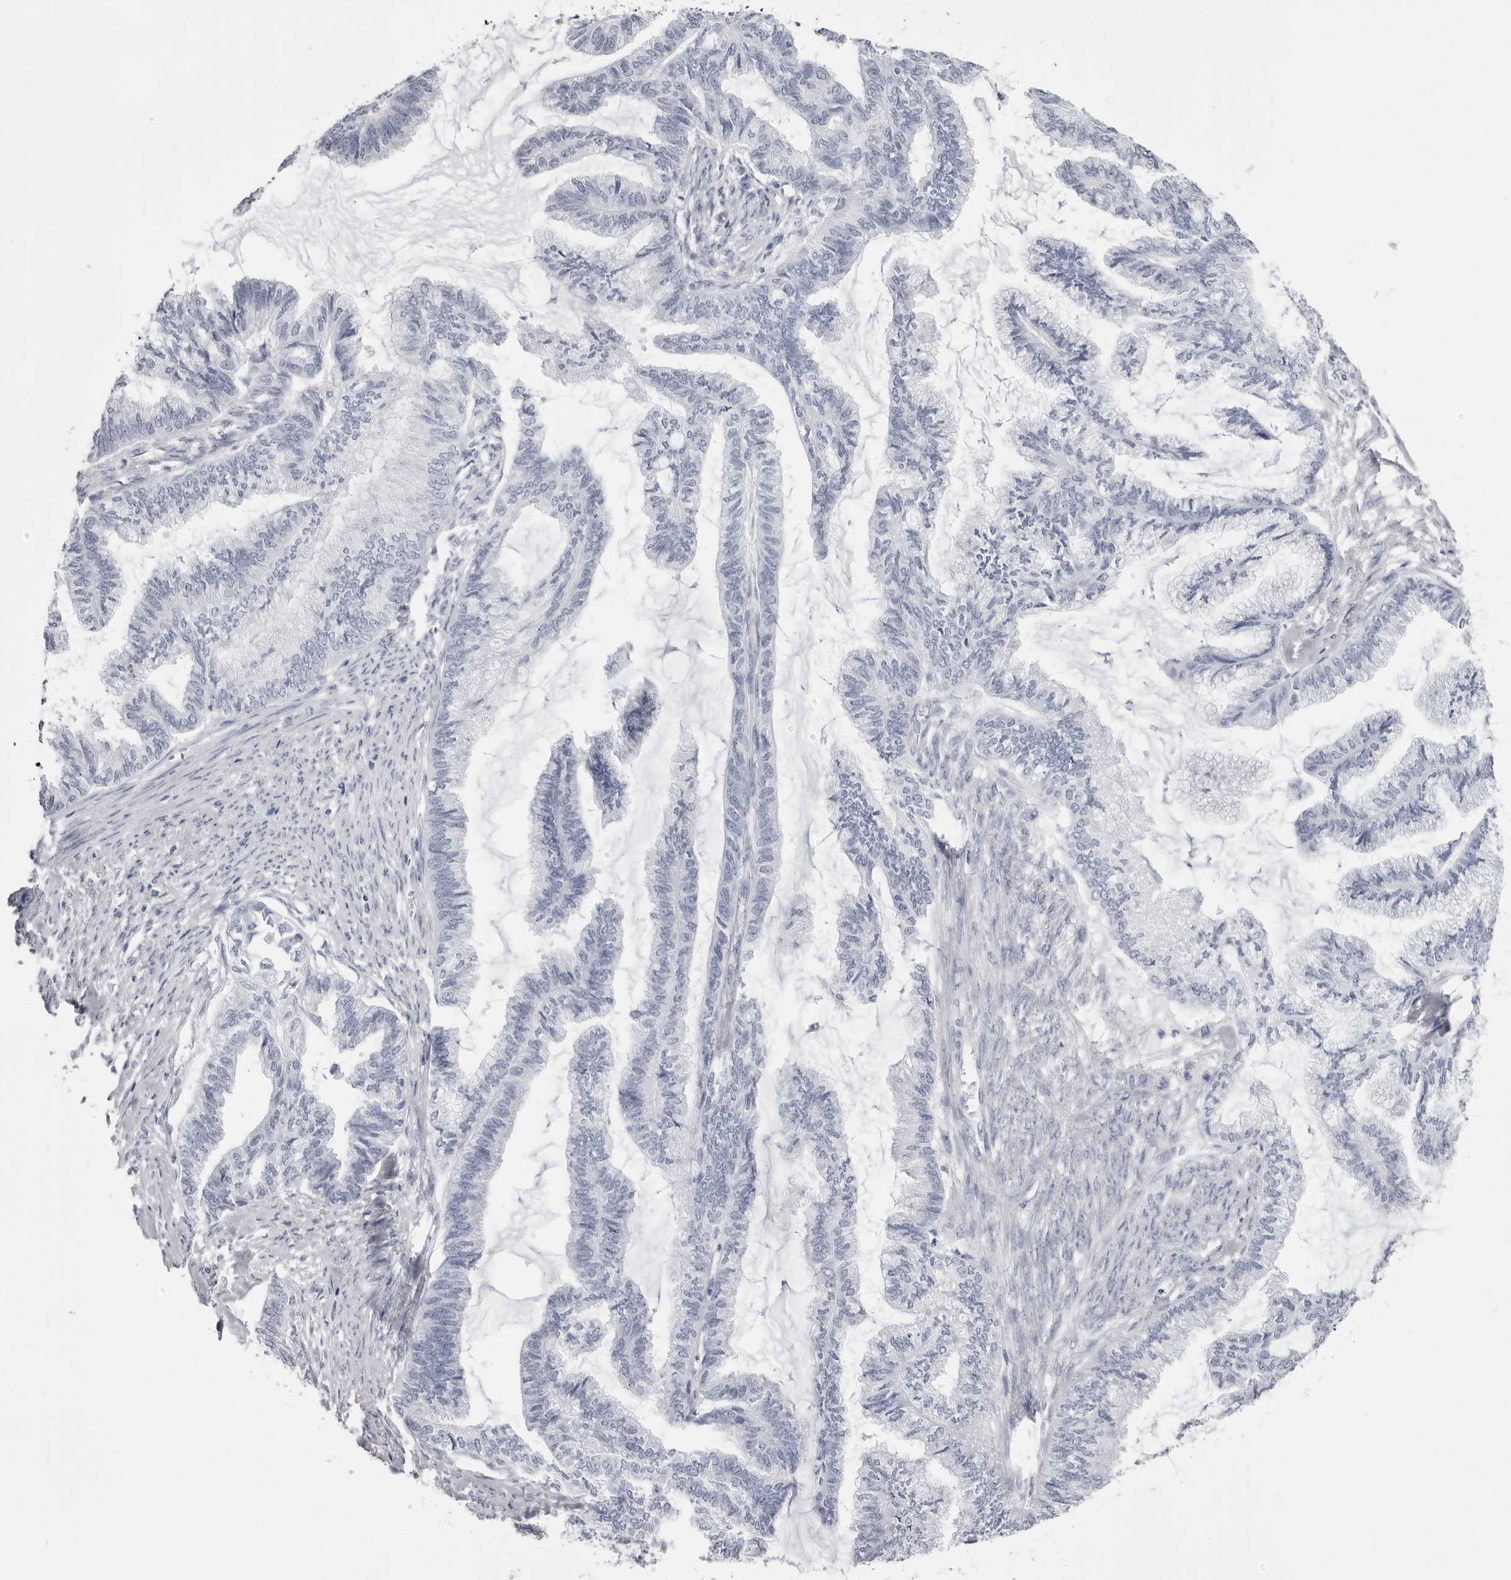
{"staining": {"intensity": "negative", "quantity": "none", "location": "none"}, "tissue": "endometrial cancer", "cell_type": "Tumor cells", "image_type": "cancer", "snomed": [{"axis": "morphology", "description": "Adenocarcinoma, NOS"}, {"axis": "topography", "description": "Endometrium"}], "caption": "This is an IHC photomicrograph of human endometrial adenocarcinoma. There is no expression in tumor cells.", "gene": "COL26A1", "patient": {"sex": "female", "age": 86}}